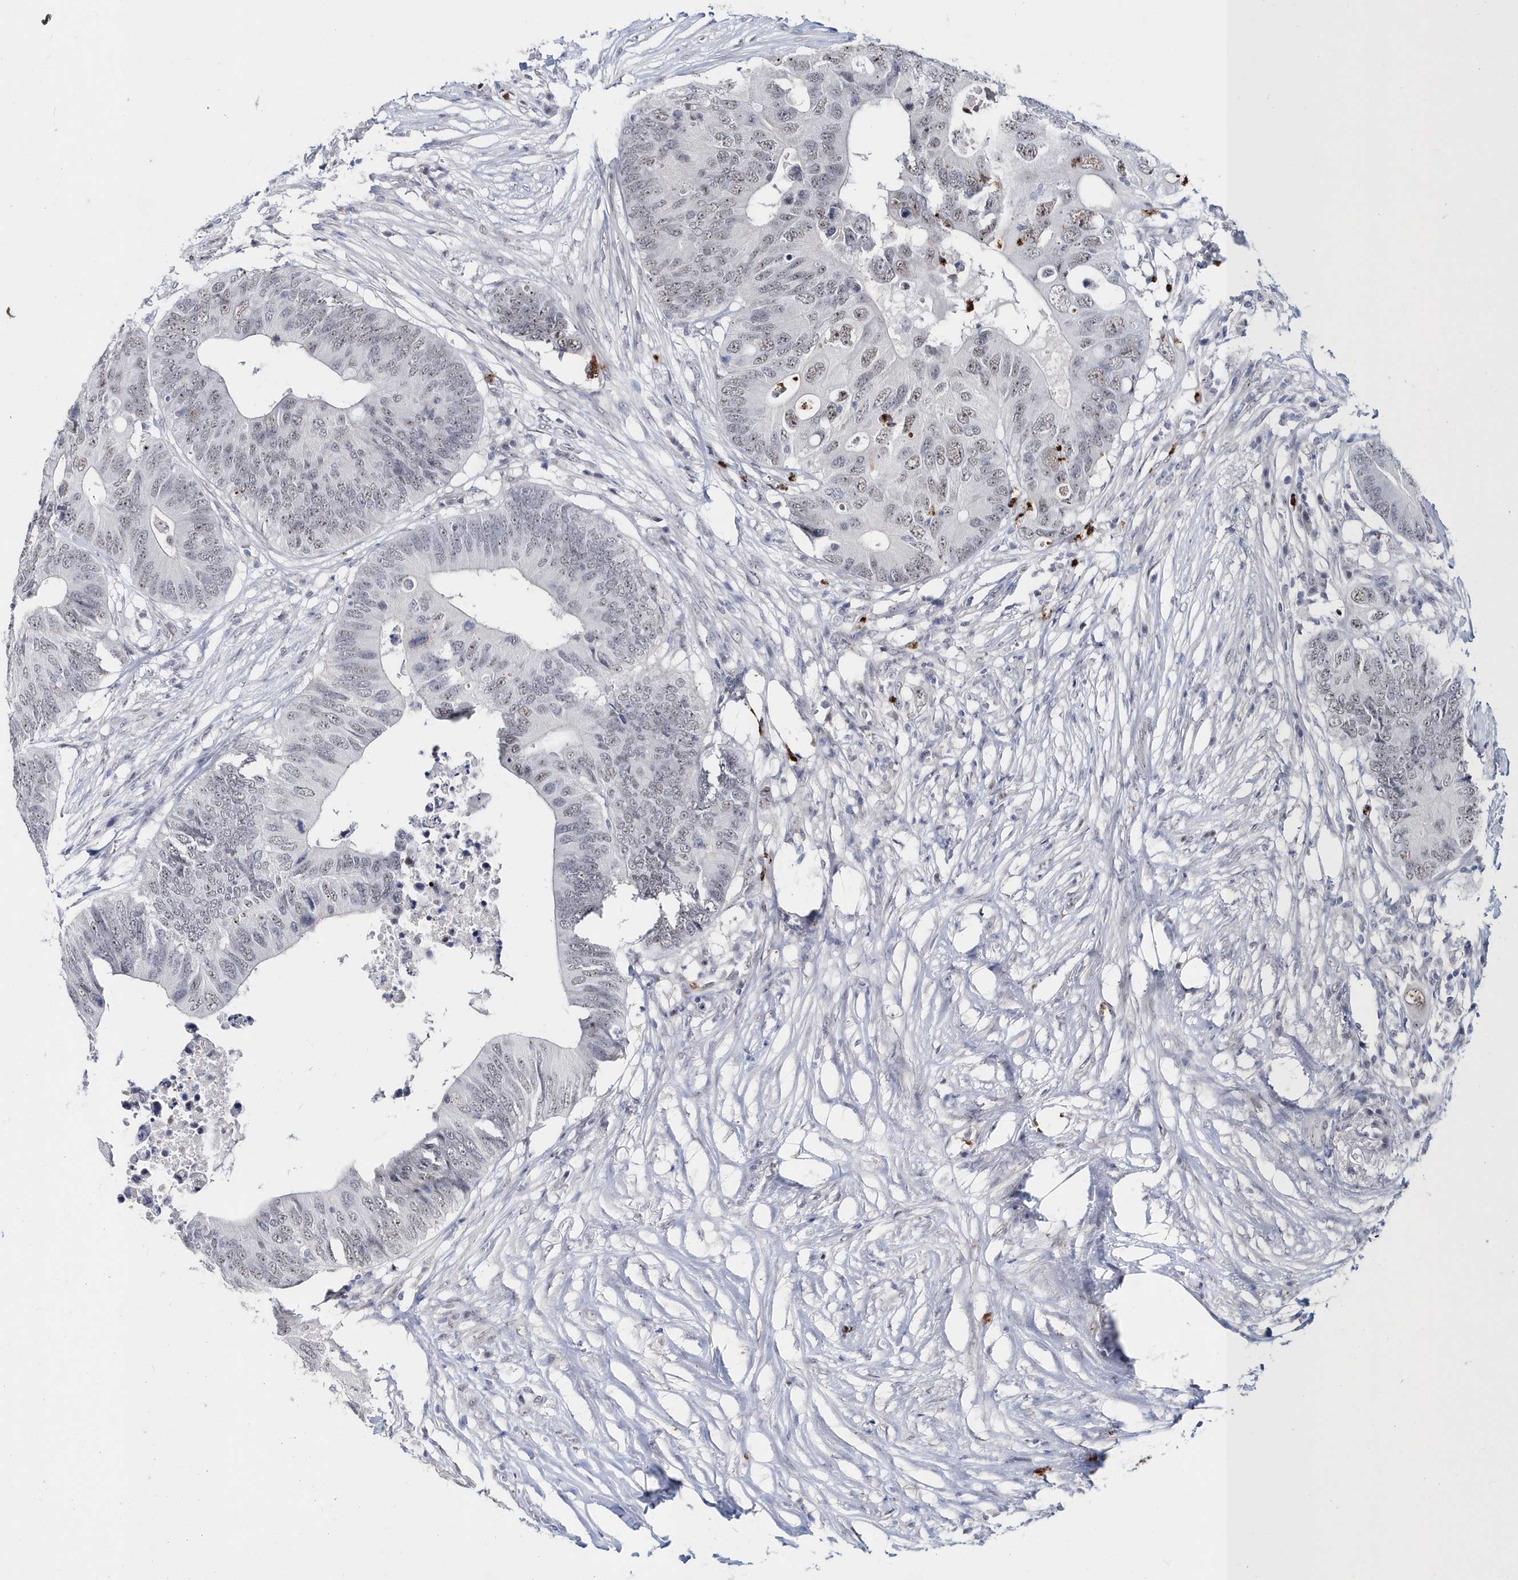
{"staining": {"intensity": "weak", "quantity": "<25%", "location": "nuclear"}, "tissue": "colorectal cancer", "cell_type": "Tumor cells", "image_type": "cancer", "snomed": [{"axis": "morphology", "description": "Adenocarcinoma, NOS"}, {"axis": "topography", "description": "Colon"}], "caption": "Immunohistochemical staining of colorectal cancer (adenocarcinoma) shows no significant expression in tumor cells.", "gene": "ASCL4", "patient": {"sex": "male", "age": 71}}